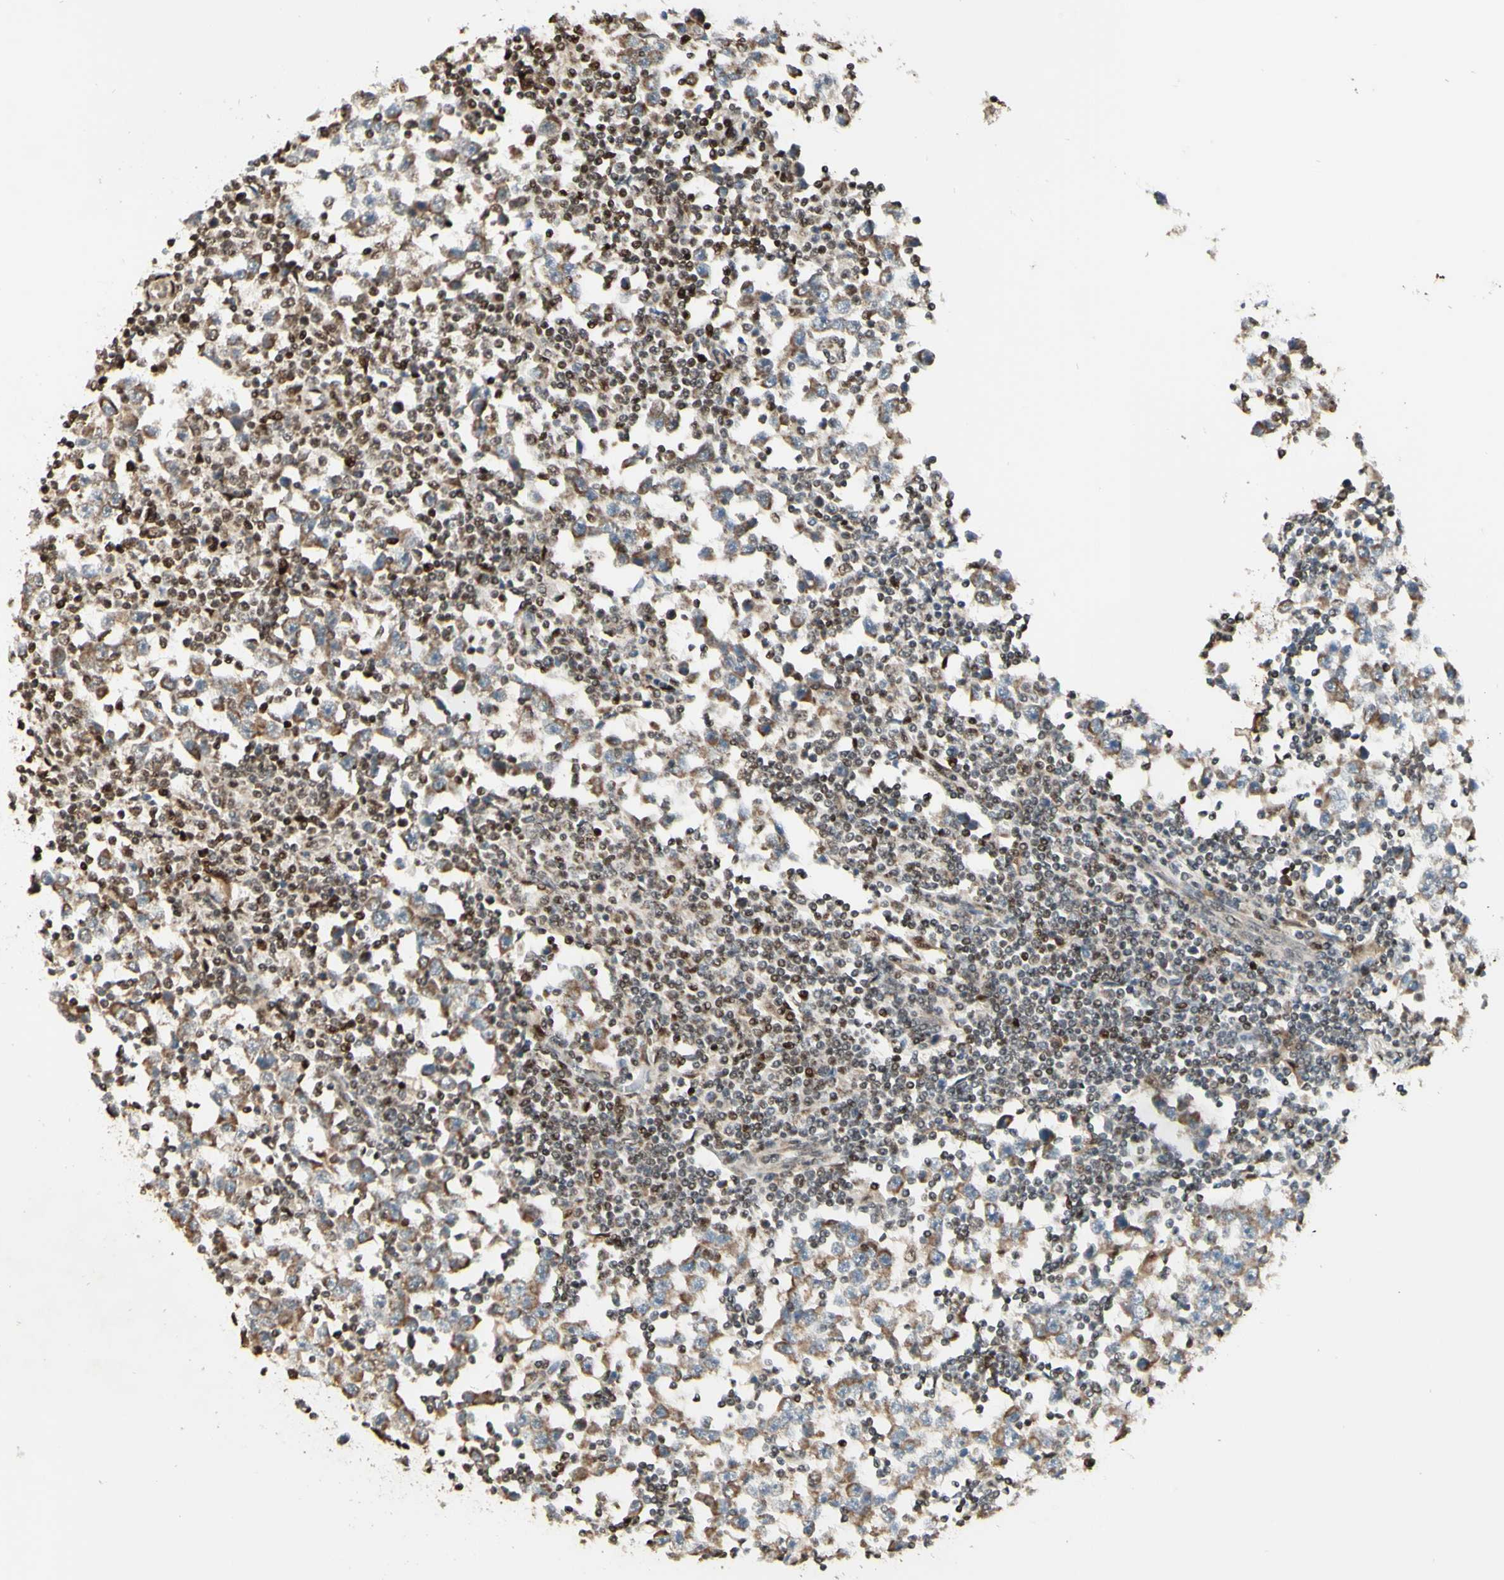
{"staining": {"intensity": "weak", "quantity": "25%-75%", "location": "cytoplasmic/membranous,nuclear"}, "tissue": "testis cancer", "cell_type": "Tumor cells", "image_type": "cancer", "snomed": [{"axis": "morphology", "description": "Seminoma, NOS"}, {"axis": "topography", "description": "Testis"}], "caption": "Immunohistochemistry (IHC) (DAB (3,3'-diaminobenzidine)) staining of human testis seminoma exhibits weak cytoplasmic/membranous and nuclear protein staining in approximately 25%-75% of tumor cells. The staining was performed using DAB, with brown indicating positive protein expression. Nuclei are stained blue with hematoxylin.", "gene": "NR3C1", "patient": {"sex": "male", "age": 65}}